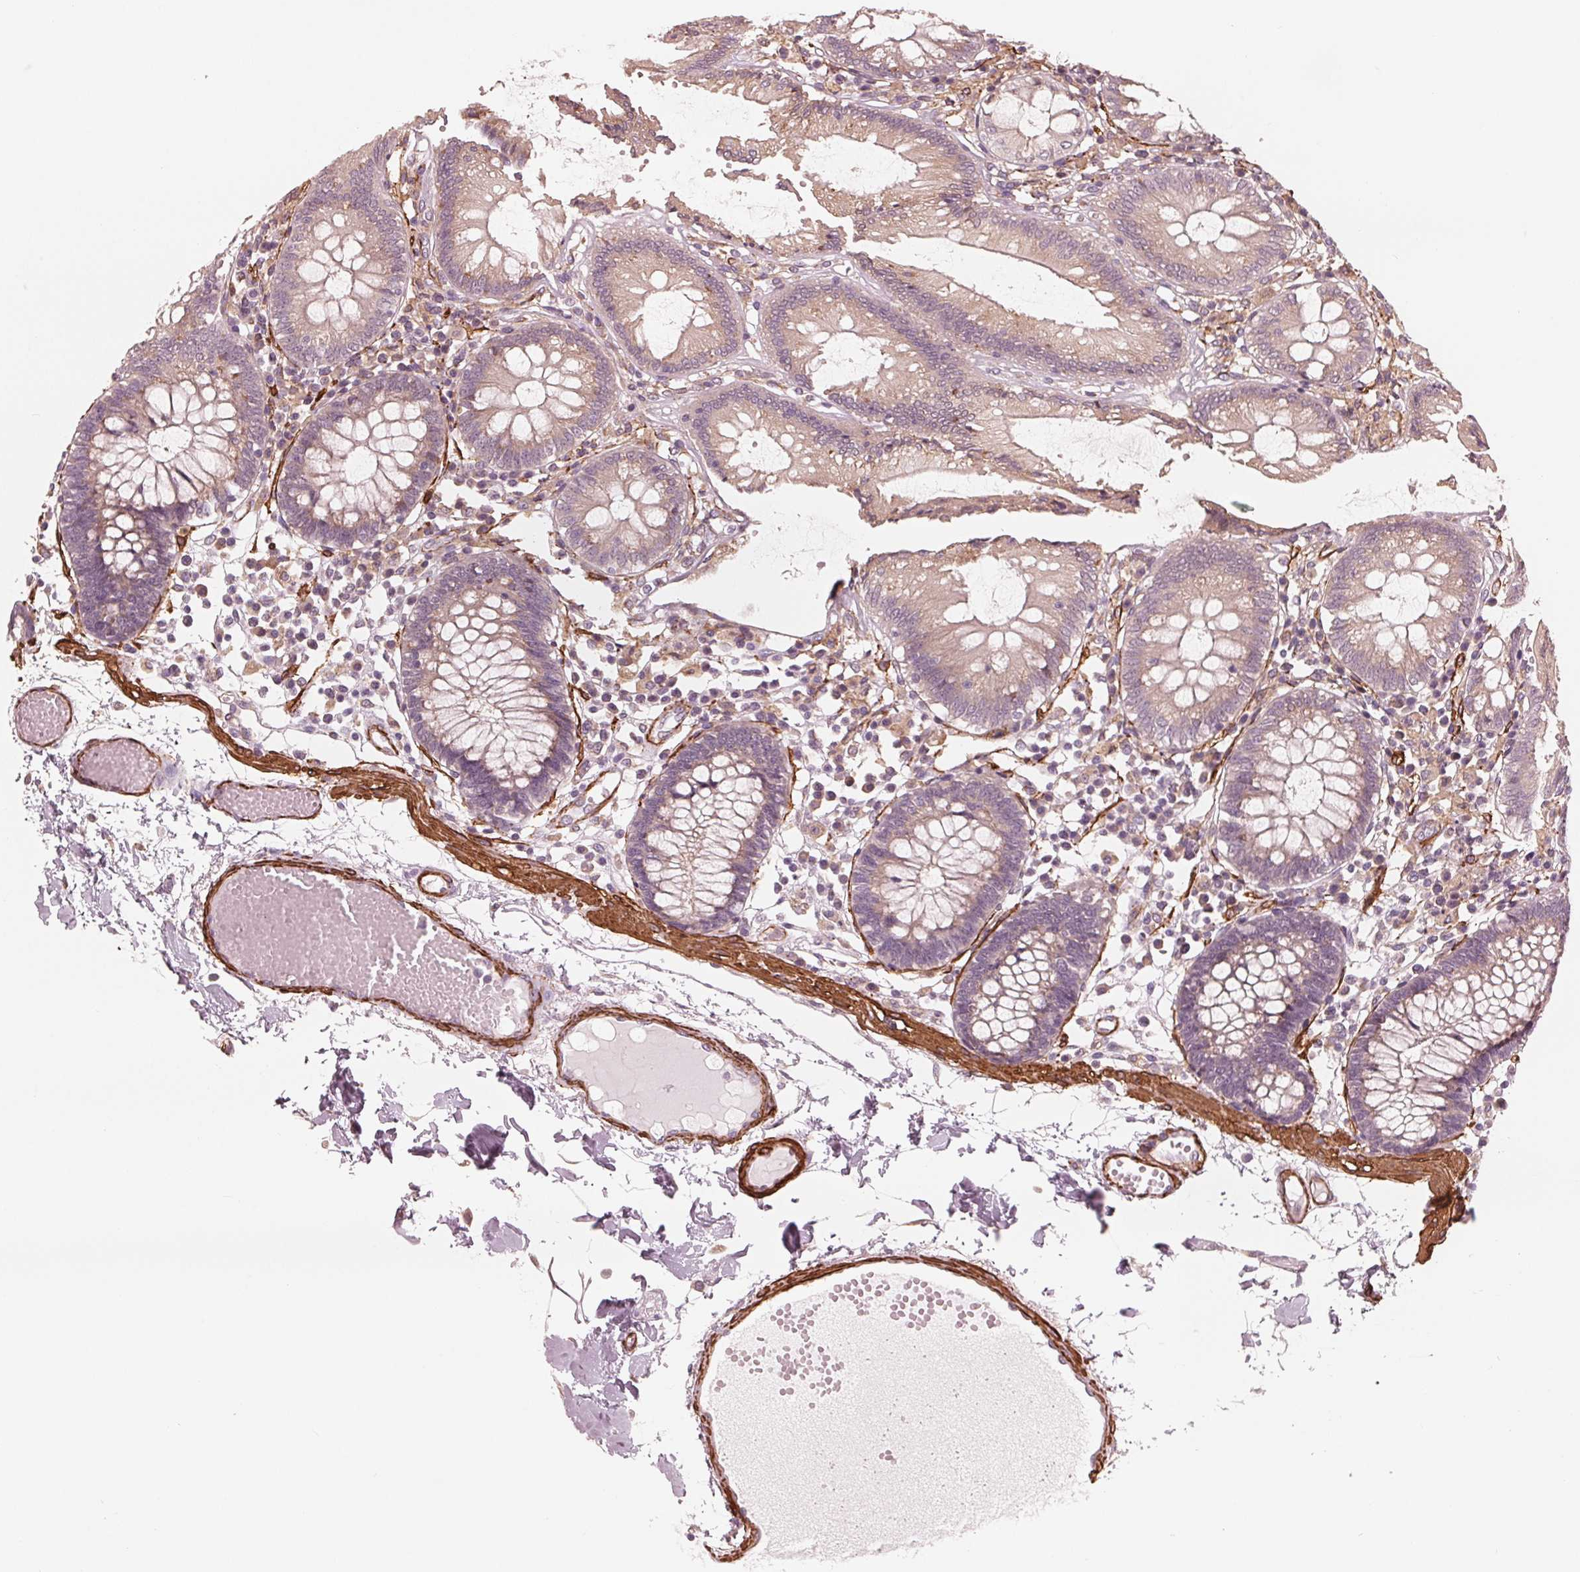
{"staining": {"intensity": "strong", "quantity": "25%-75%", "location": "cytoplasmic/membranous"}, "tissue": "colon", "cell_type": "Endothelial cells", "image_type": "normal", "snomed": [{"axis": "morphology", "description": "Normal tissue, NOS"}, {"axis": "morphology", "description": "Adenocarcinoma, NOS"}, {"axis": "topography", "description": "Colon"}], "caption": "The immunohistochemical stain shows strong cytoplasmic/membranous staining in endothelial cells of benign colon.", "gene": "MIER3", "patient": {"sex": "male", "age": 83}}